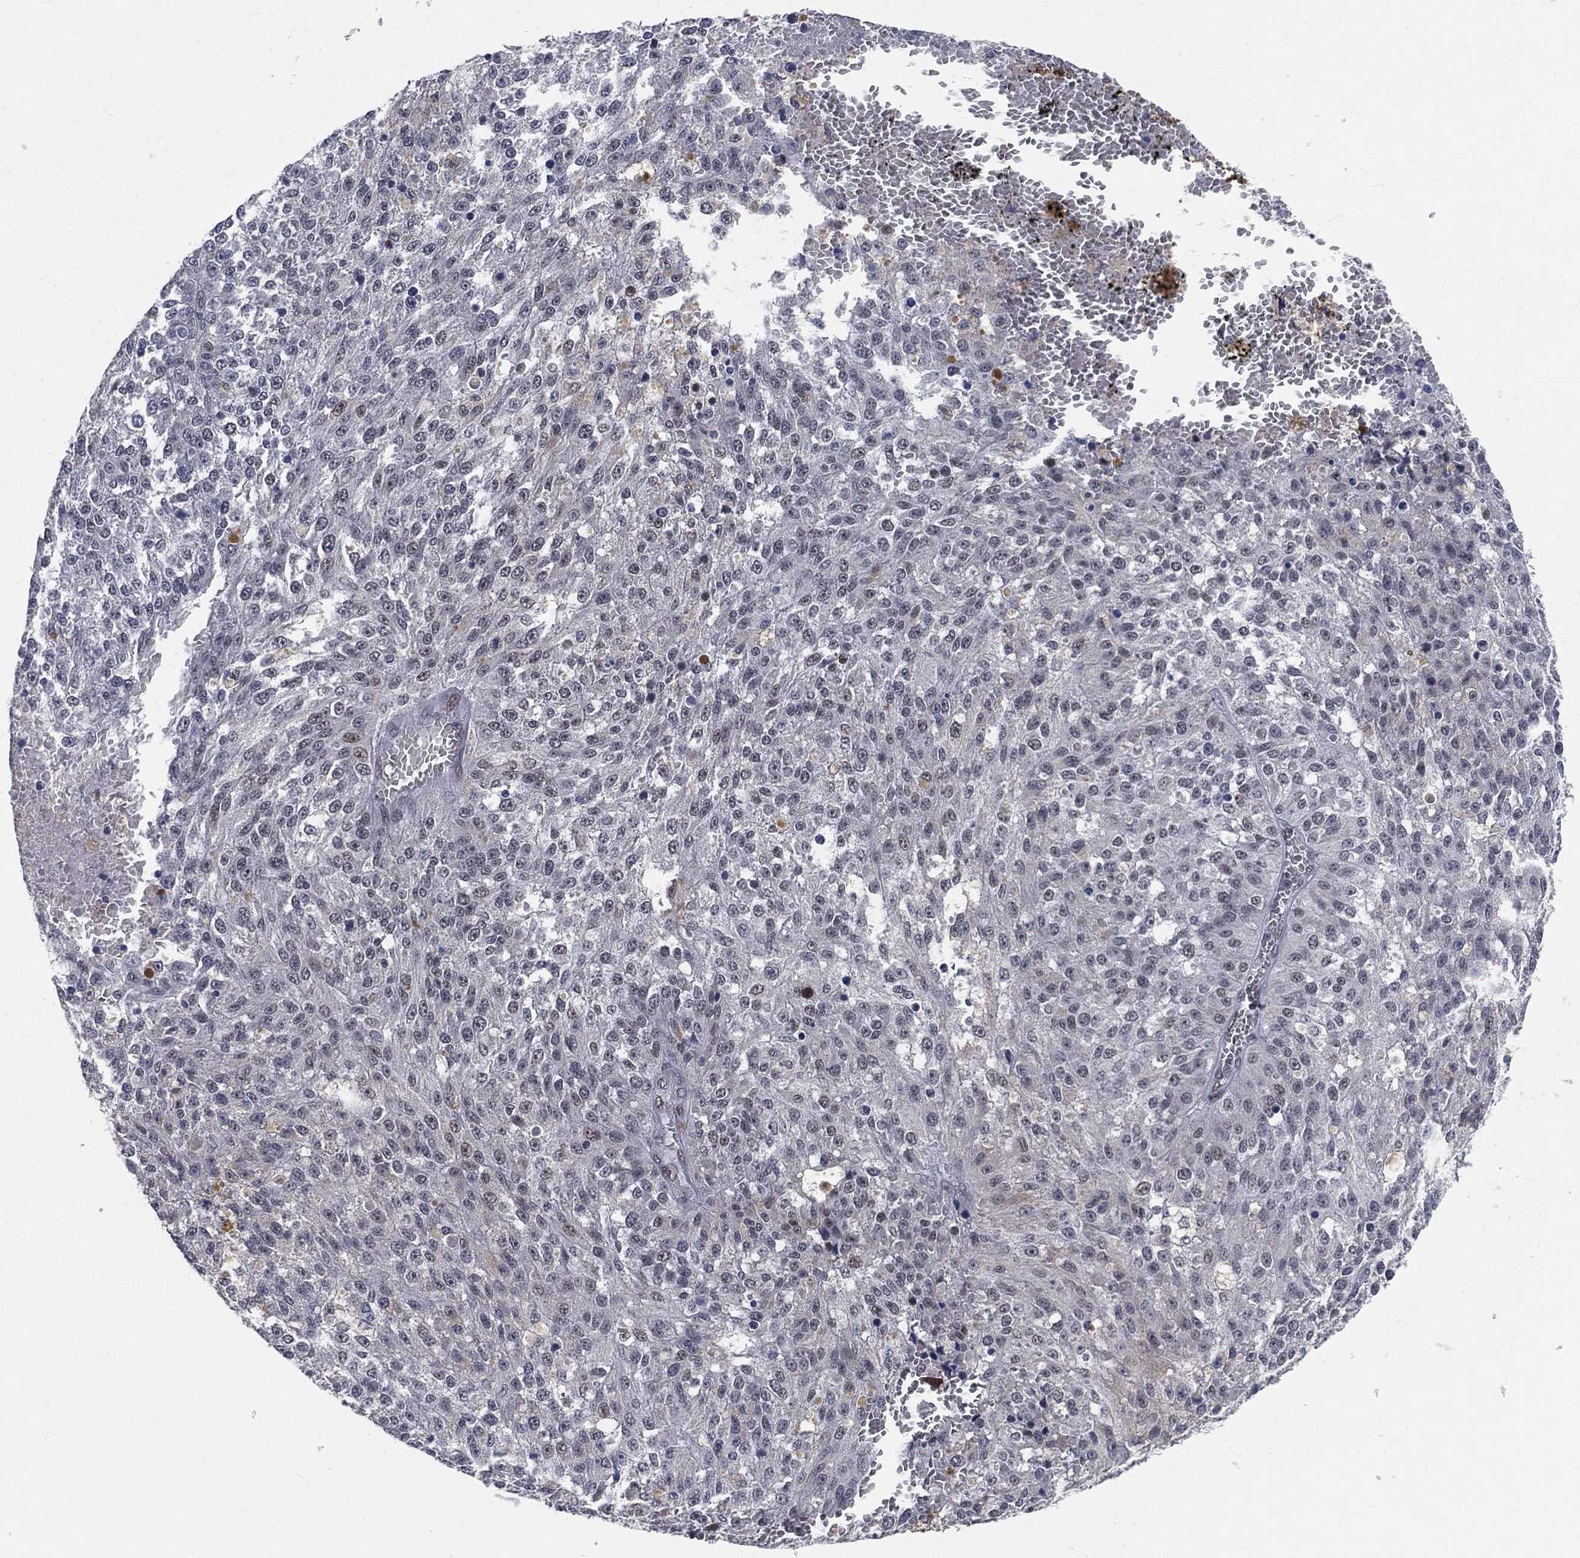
{"staining": {"intensity": "negative", "quantity": "none", "location": "none"}, "tissue": "melanoma", "cell_type": "Tumor cells", "image_type": "cancer", "snomed": [{"axis": "morphology", "description": "Malignant melanoma, Metastatic site"}, {"axis": "topography", "description": "Lymph node"}], "caption": "Malignant melanoma (metastatic site) stained for a protein using IHC demonstrates no staining tumor cells.", "gene": "YLPM1", "patient": {"sex": "female", "age": 64}}